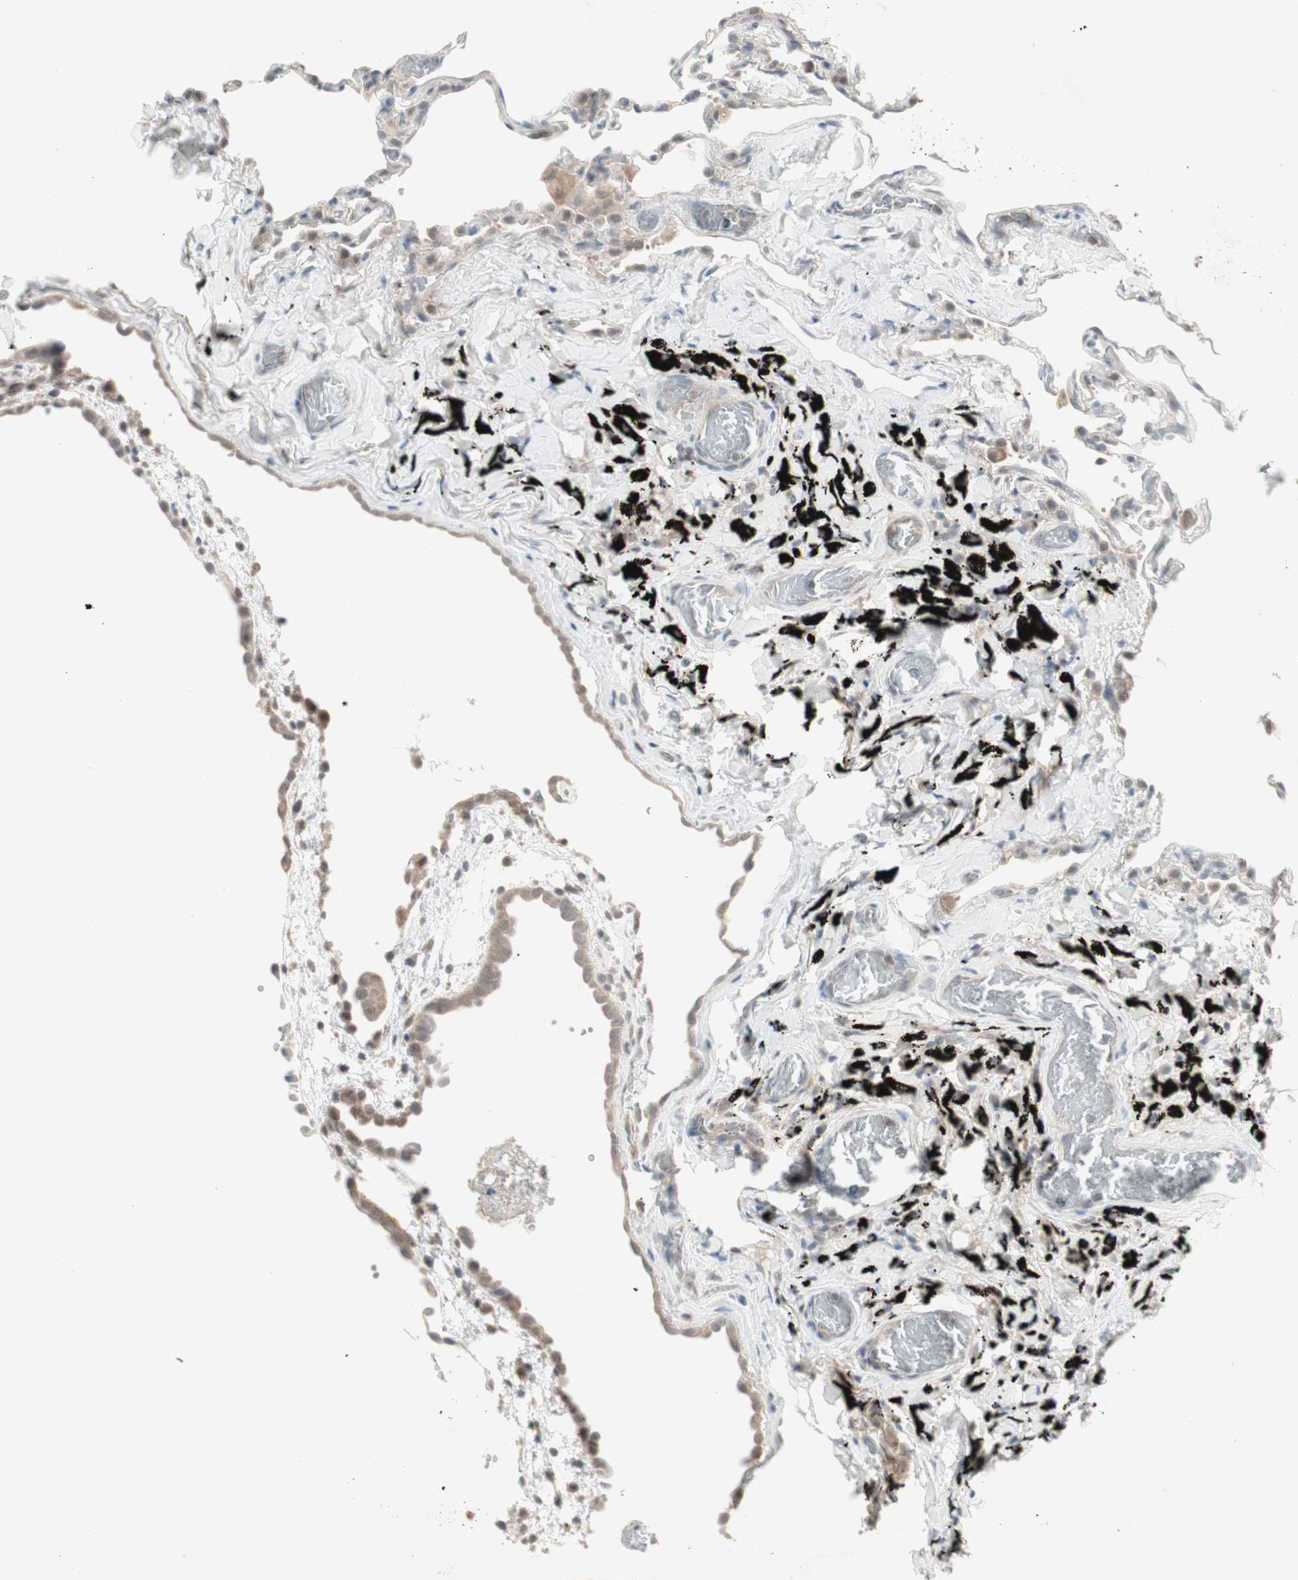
{"staining": {"intensity": "negative", "quantity": "none", "location": "none"}, "tissue": "lung", "cell_type": "Alveolar cells", "image_type": "normal", "snomed": [{"axis": "morphology", "description": "Normal tissue, NOS"}, {"axis": "topography", "description": "Lung"}], "caption": "Immunohistochemistry (IHC) of normal lung exhibits no positivity in alveolar cells.", "gene": "PTPA", "patient": {"sex": "male", "age": 59}}